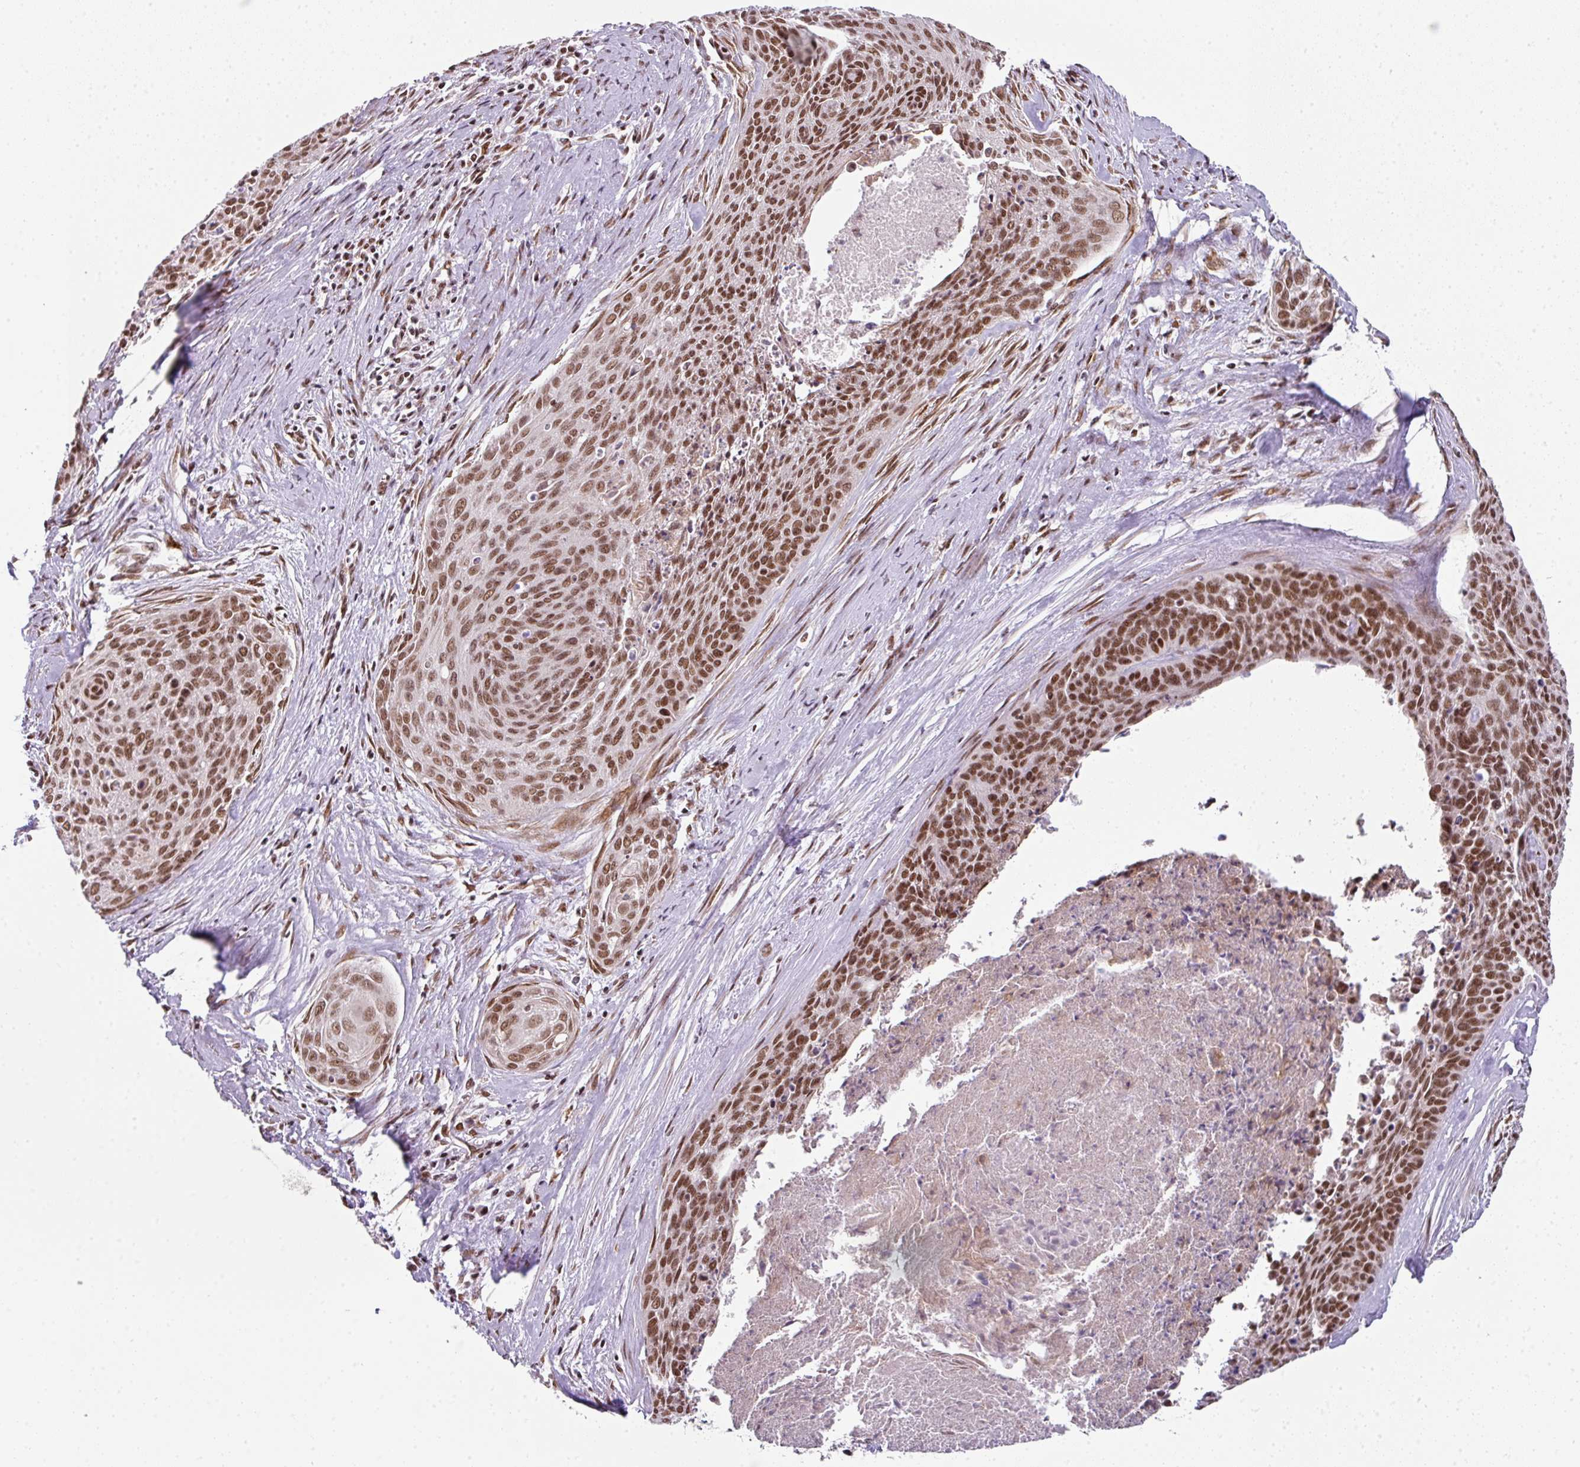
{"staining": {"intensity": "moderate", "quantity": ">75%", "location": "nuclear"}, "tissue": "cervical cancer", "cell_type": "Tumor cells", "image_type": "cancer", "snomed": [{"axis": "morphology", "description": "Squamous cell carcinoma, NOS"}, {"axis": "topography", "description": "Cervix"}], "caption": "Brown immunohistochemical staining in squamous cell carcinoma (cervical) shows moderate nuclear expression in approximately >75% of tumor cells.", "gene": "NFYA", "patient": {"sex": "female", "age": 55}}